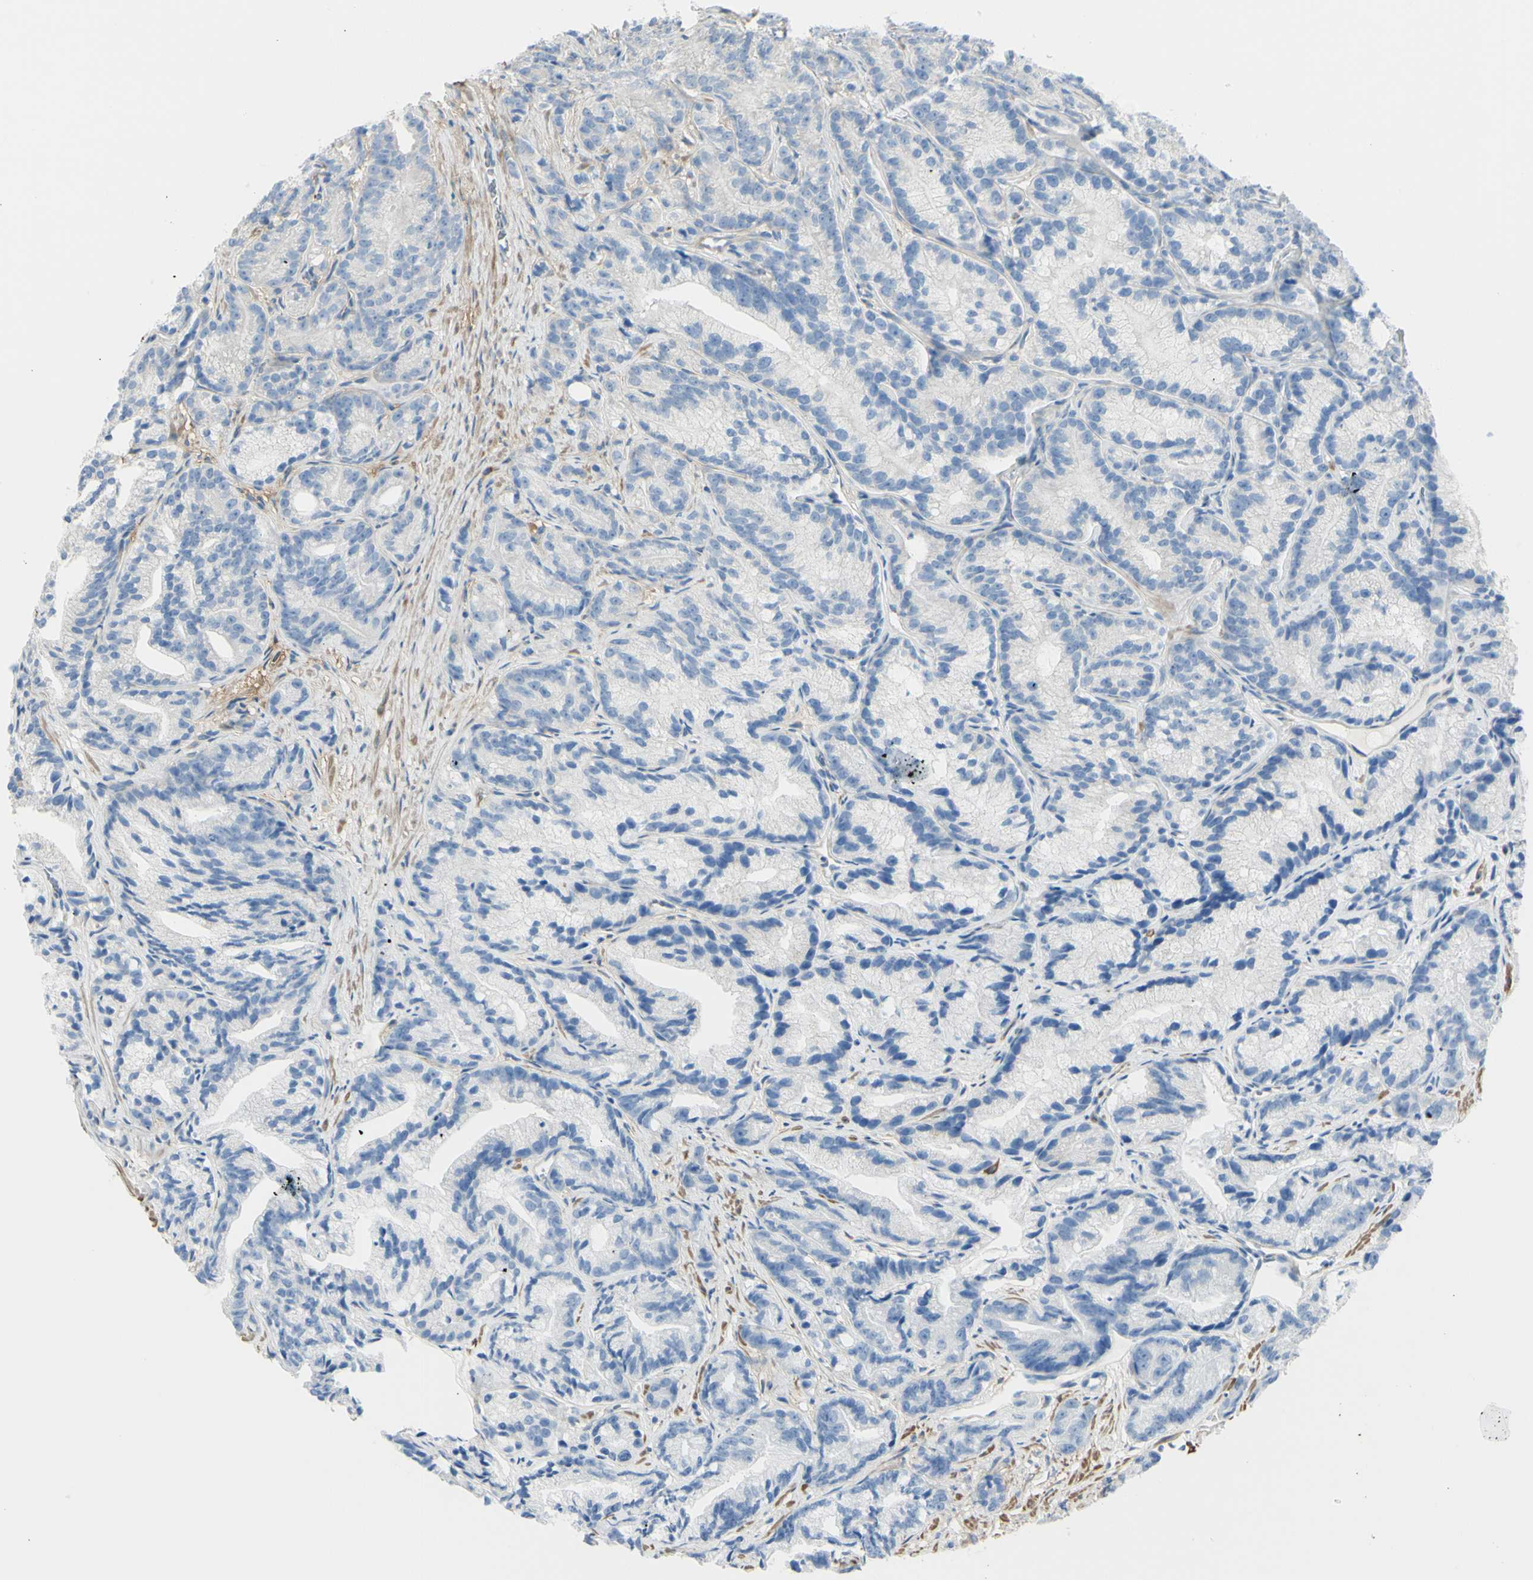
{"staining": {"intensity": "negative", "quantity": "none", "location": "none"}, "tissue": "prostate cancer", "cell_type": "Tumor cells", "image_type": "cancer", "snomed": [{"axis": "morphology", "description": "Adenocarcinoma, Low grade"}, {"axis": "topography", "description": "Prostate"}], "caption": "Micrograph shows no protein expression in tumor cells of prostate cancer tissue. (DAB (3,3'-diaminobenzidine) IHC visualized using brightfield microscopy, high magnification).", "gene": "NCBP2L", "patient": {"sex": "male", "age": 89}}